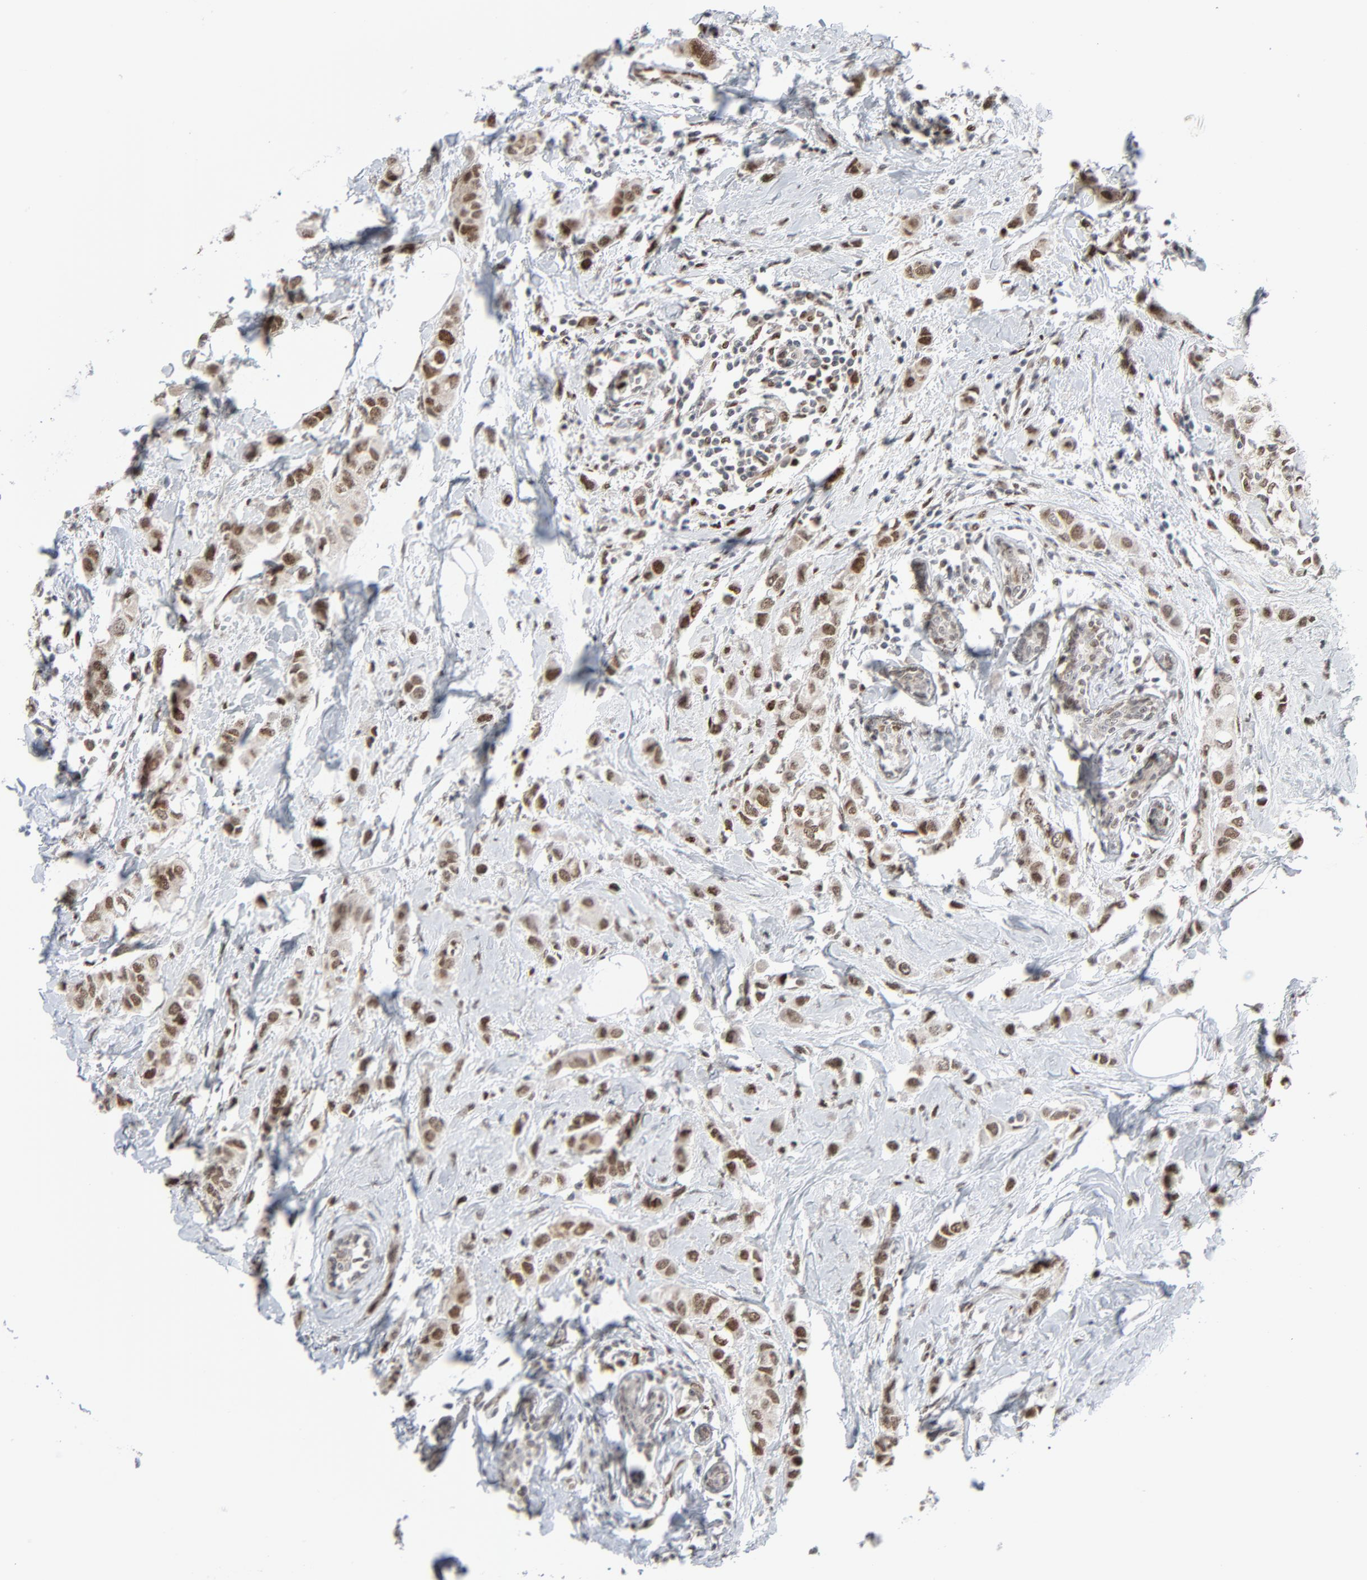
{"staining": {"intensity": "strong", "quantity": ">75%", "location": "nuclear"}, "tissue": "breast cancer", "cell_type": "Tumor cells", "image_type": "cancer", "snomed": [{"axis": "morphology", "description": "Normal tissue, NOS"}, {"axis": "morphology", "description": "Duct carcinoma"}, {"axis": "topography", "description": "Breast"}], "caption": "A brown stain highlights strong nuclear positivity of a protein in human intraductal carcinoma (breast) tumor cells. (IHC, brightfield microscopy, high magnification).", "gene": "CUX1", "patient": {"sex": "female", "age": 50}}